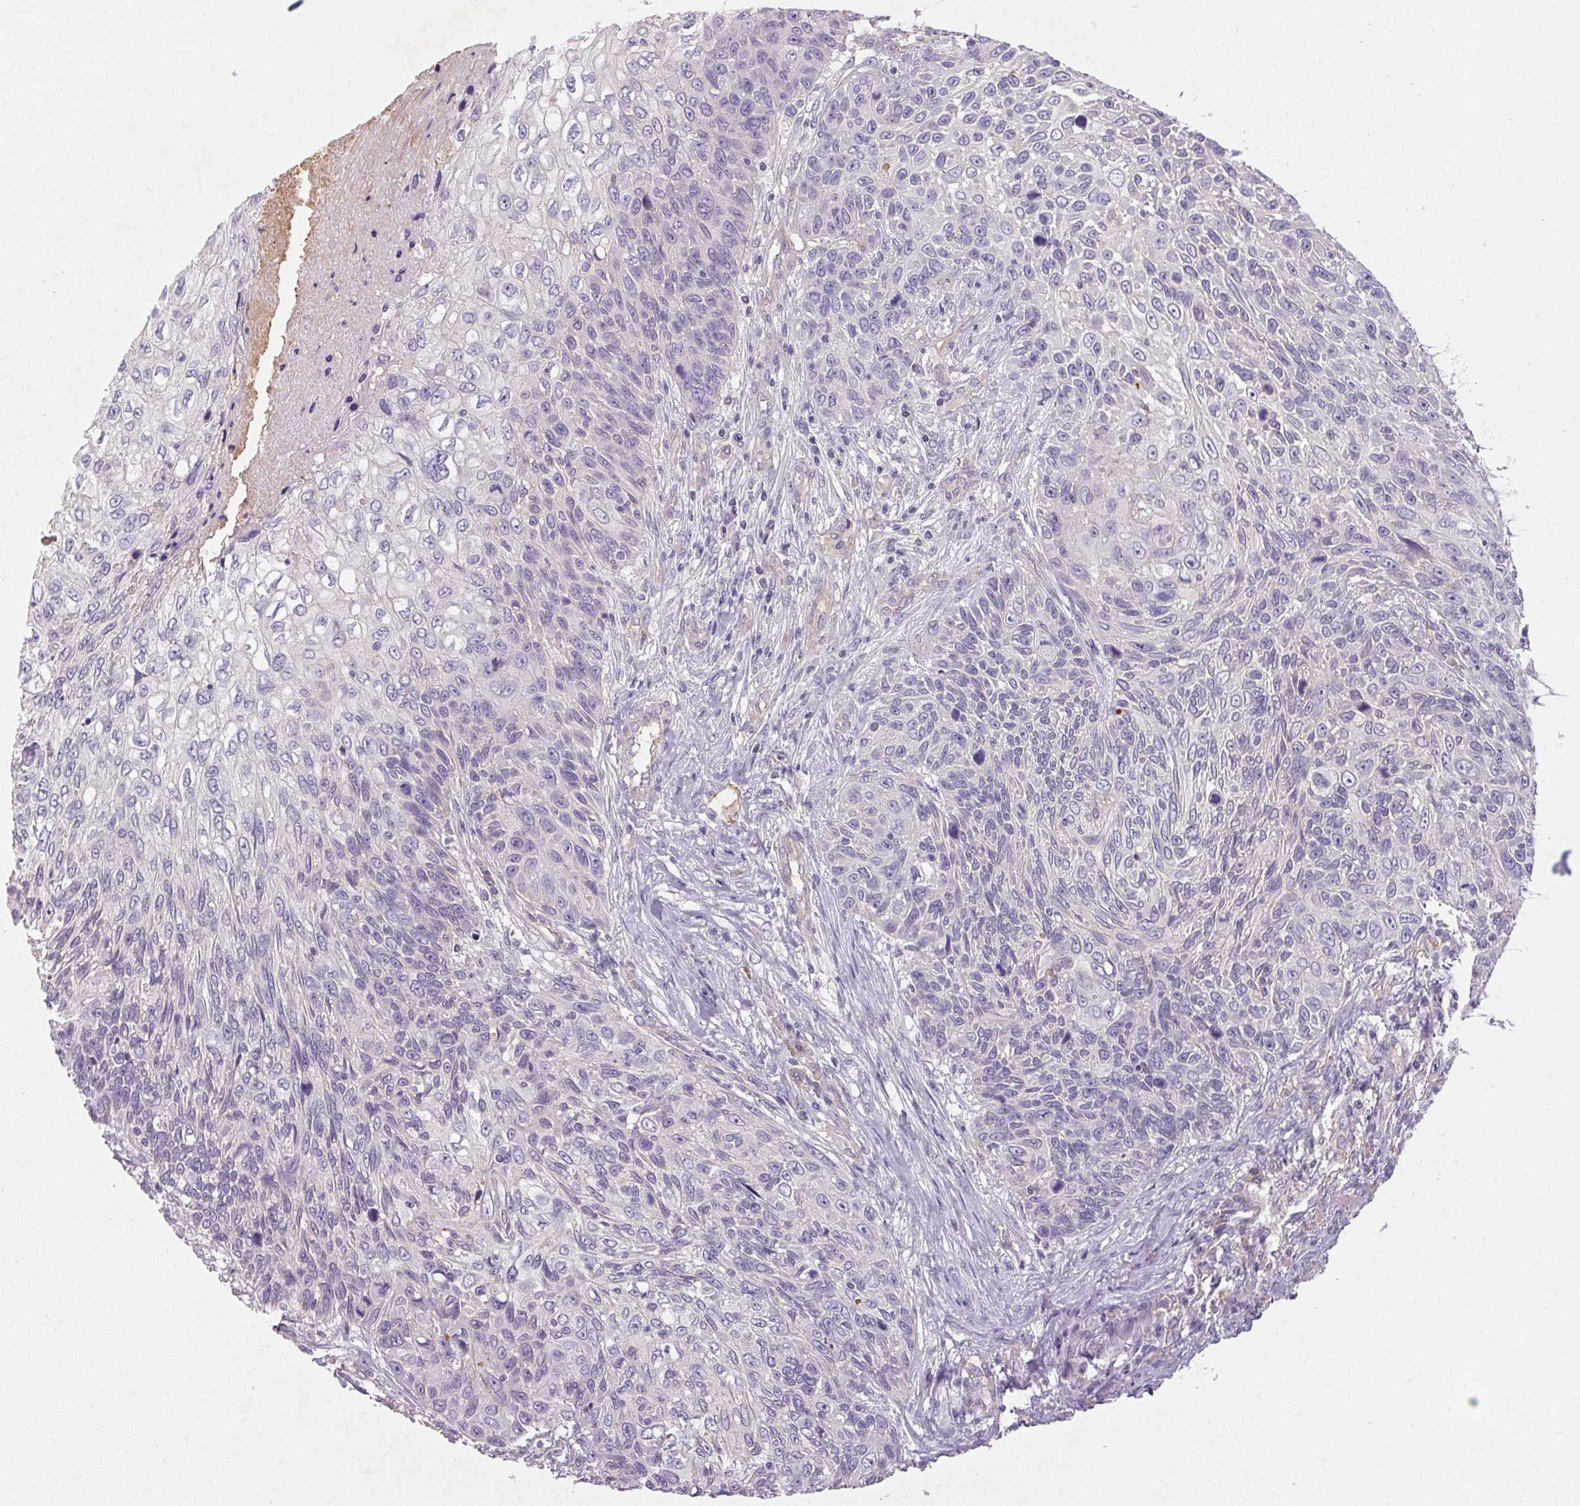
{"staining": {"intensity": "negative", "quantity": "none", "location": "none"}, "tissue": "skin cancer", "cell_type": "Tumor cells", "image_type": "cancer", "snomed": [{"axis": "morphology", "description": "Squamous cell carcinoma, NOS"}, {"axis": "topography", "description": "Skin"}], "caption": "Tumor cells show no significant positivity in squamous cell carcinoma (skin). (DAB immunohistochemistry visualized using brightfield microscopy, high magnification).", "gene": "APOC4", "patient": {"sex": "male", "age": 92}}